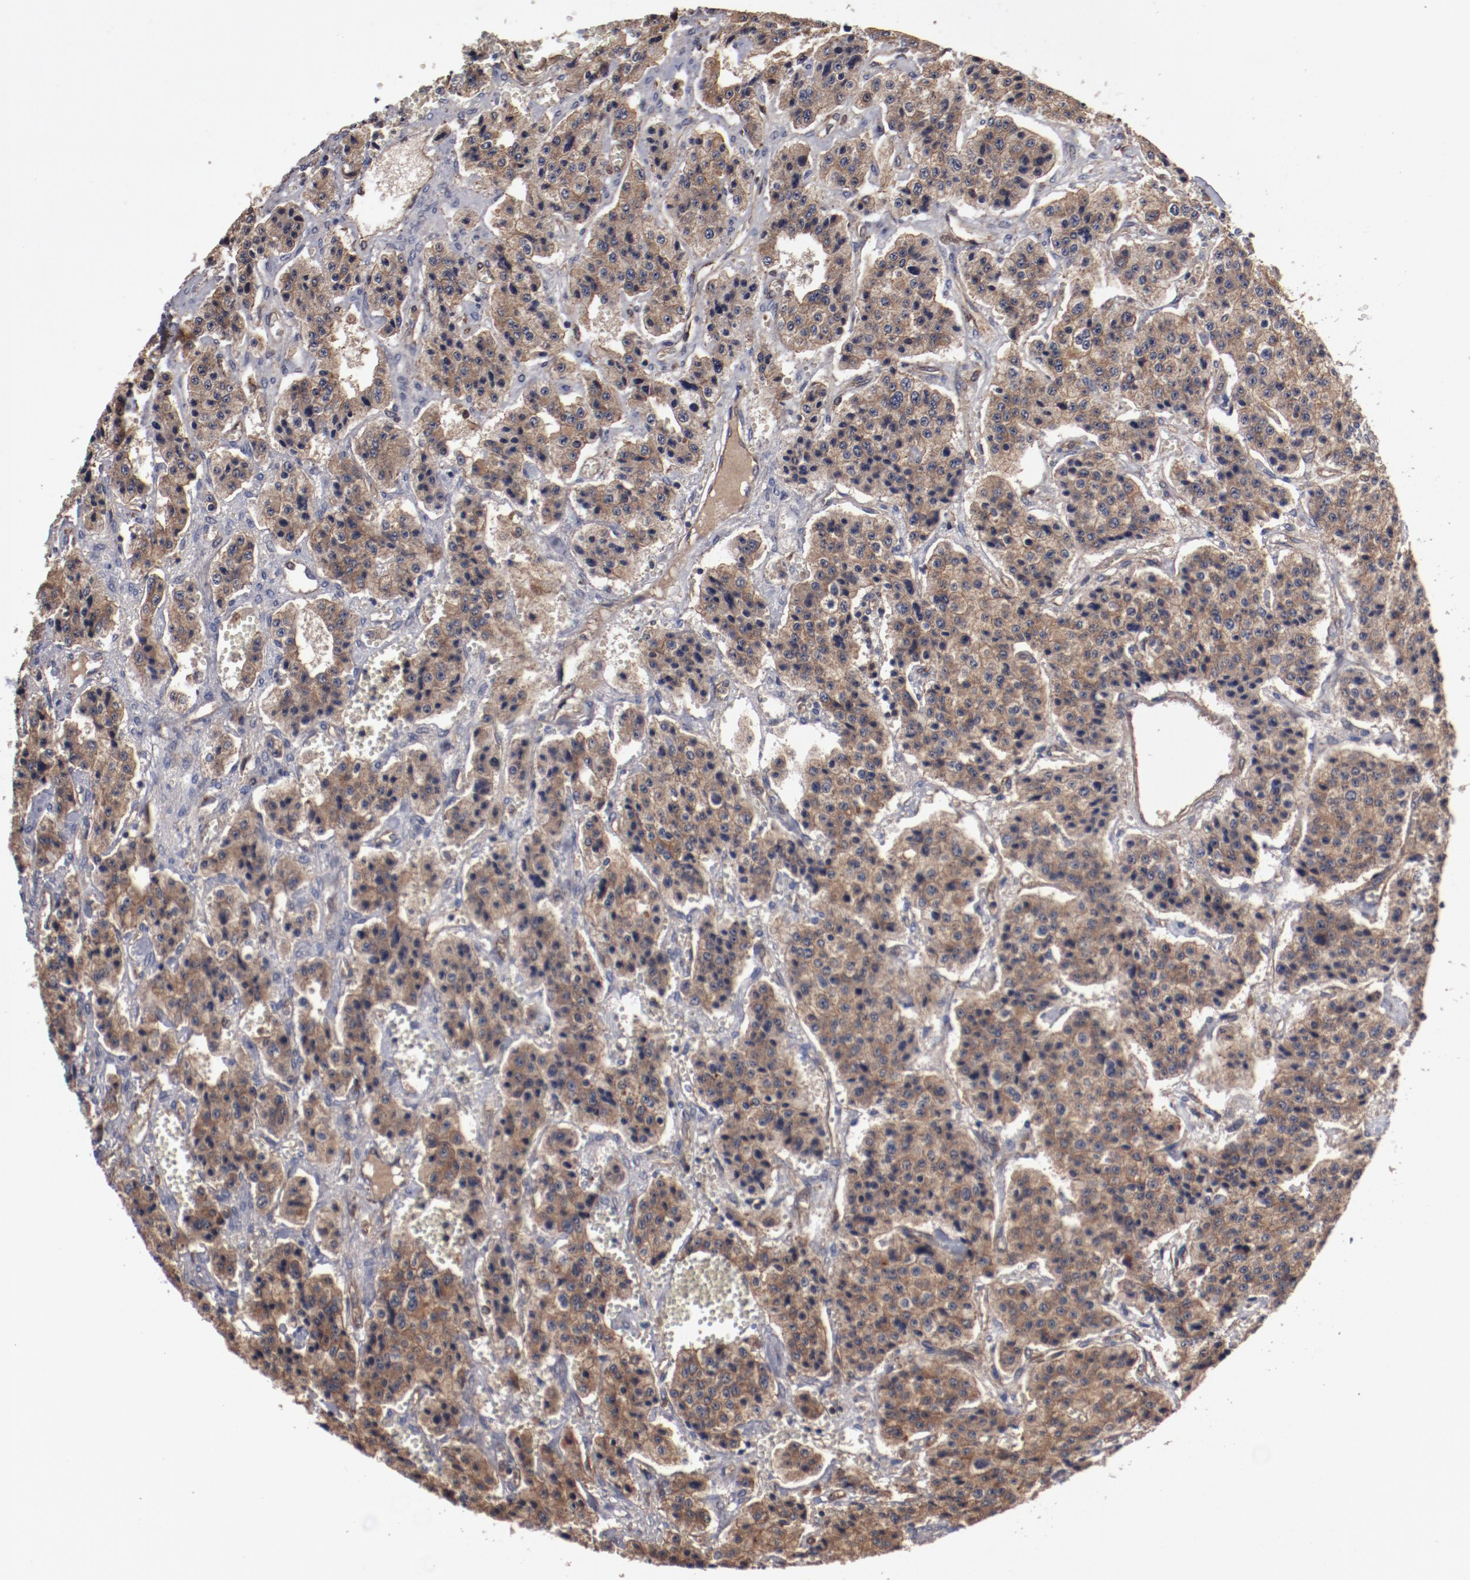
{"staining": {"intensity": "moderate", "quantity": ">75%", "location": "cytoplasmic/membranous"}, "tissue": "carcinoid", "cell_type": "Tumor cells", "image_type": "cancer", "snomed": [{"axis": "morphology", "description": "Carcinoid, malignant, NOS"}, {"axis": "topography", "description": "Small intestine"}], "caption": "Carcinoid tissue reveals moderate cytoplasmic/membranous positivity in about >75% of tumor cells, visualized by immunohistochemistry.", "gene": "DNAAF2", "patient": {"sex": "male", "age": 52}}